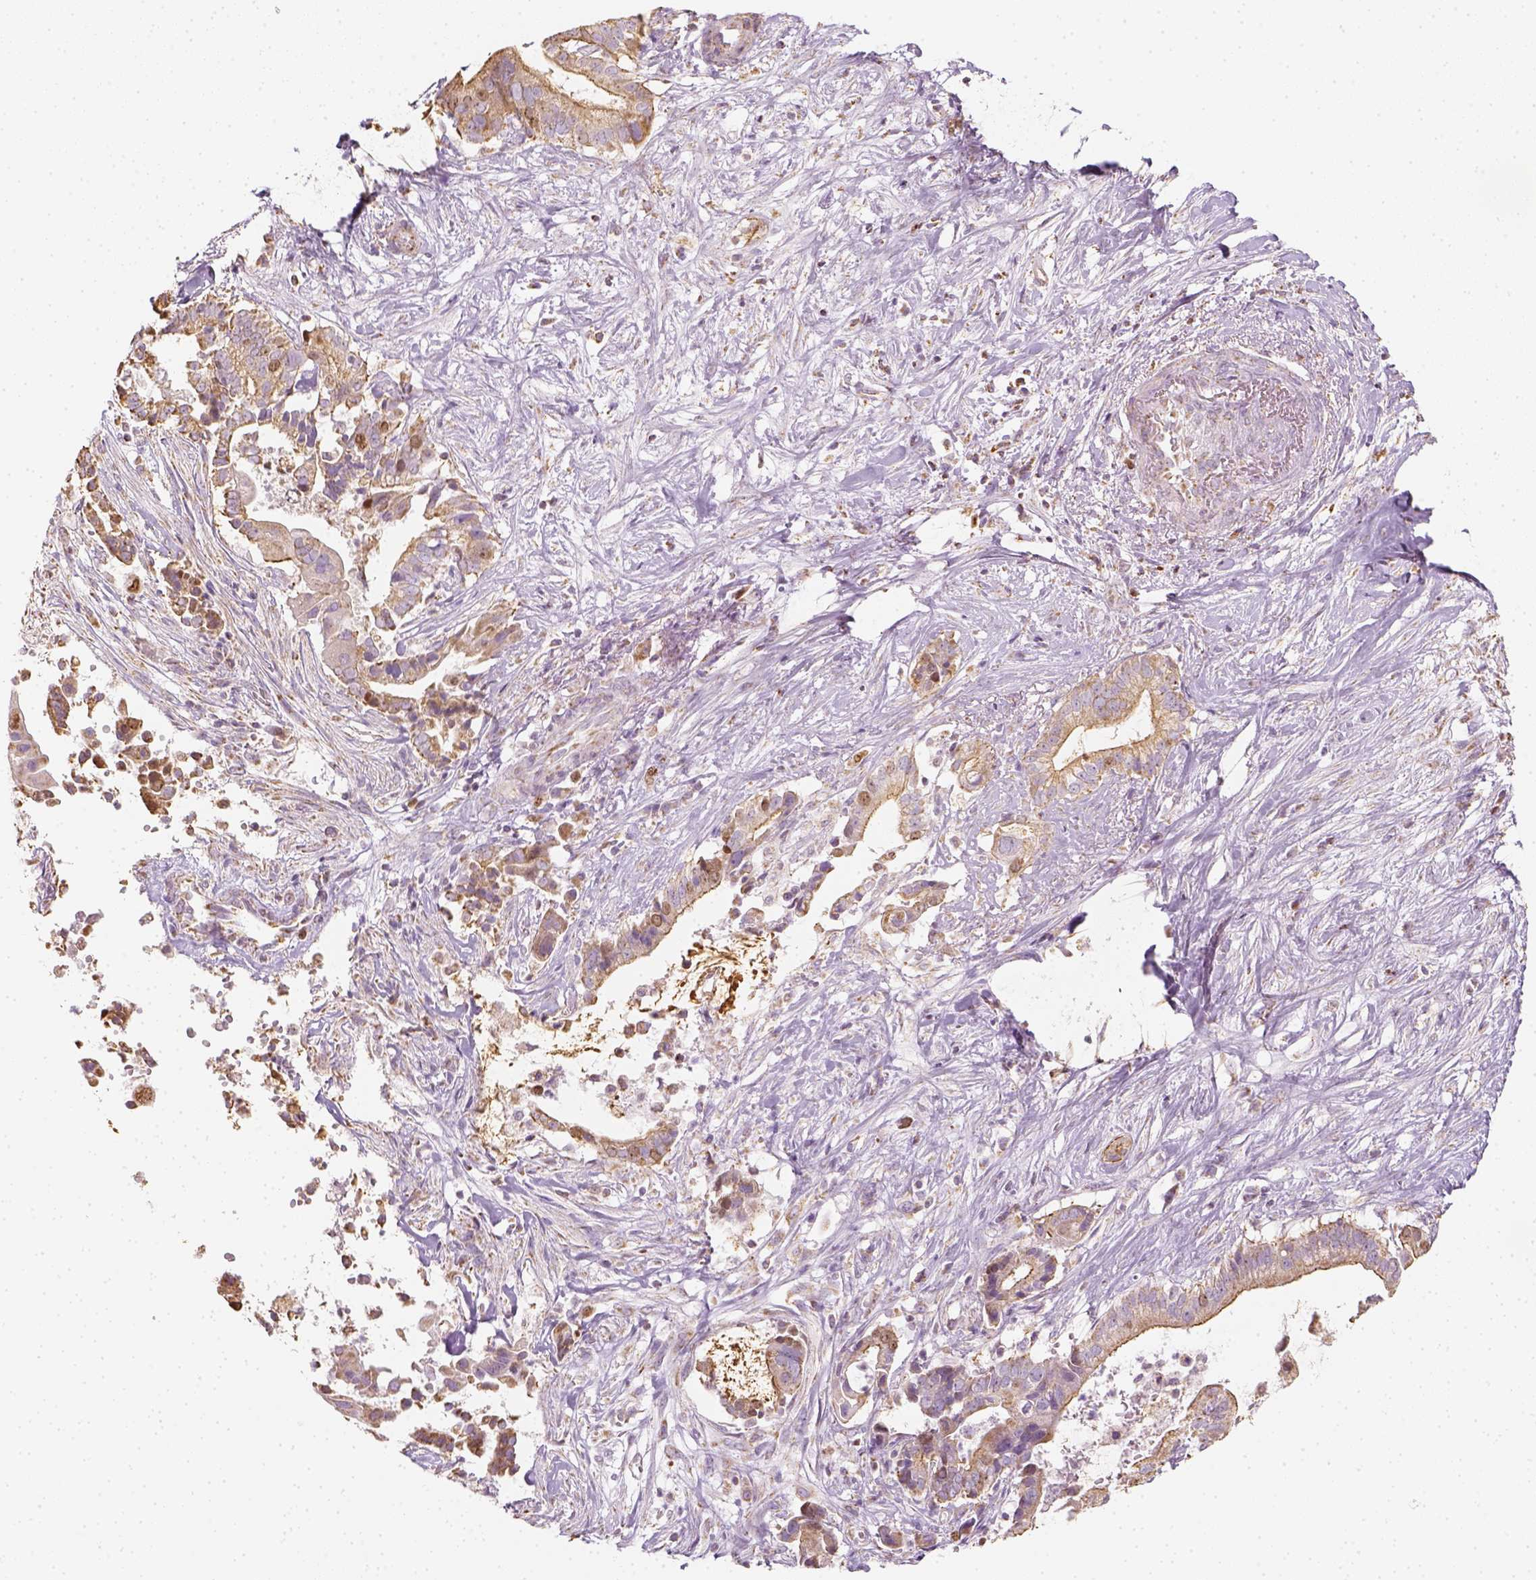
{"staining": {"intensity": "moderate", "quantity": ">75%", "location": "cytoplasmic/membranous,nuclear"}, "tissue": "pancreatic cancer", "cell_type": "Tumor cells", "image_type": "cancer", "snomed": [{"axis": "morphology", "description": "Adenocarcinoma, NOS"}, {"axis": "topography", "description": "Pancreas"}], "caption": "Moderate cytoplasmic/membranous and nuclear staining for a protein is seen in about >75% of tumor cells of pancreatic cancer (adenocarcinoma) using immunohistochemistry (IHC).", "gene": "LCA5", "patient": {"sex": "male", "age": 61}}